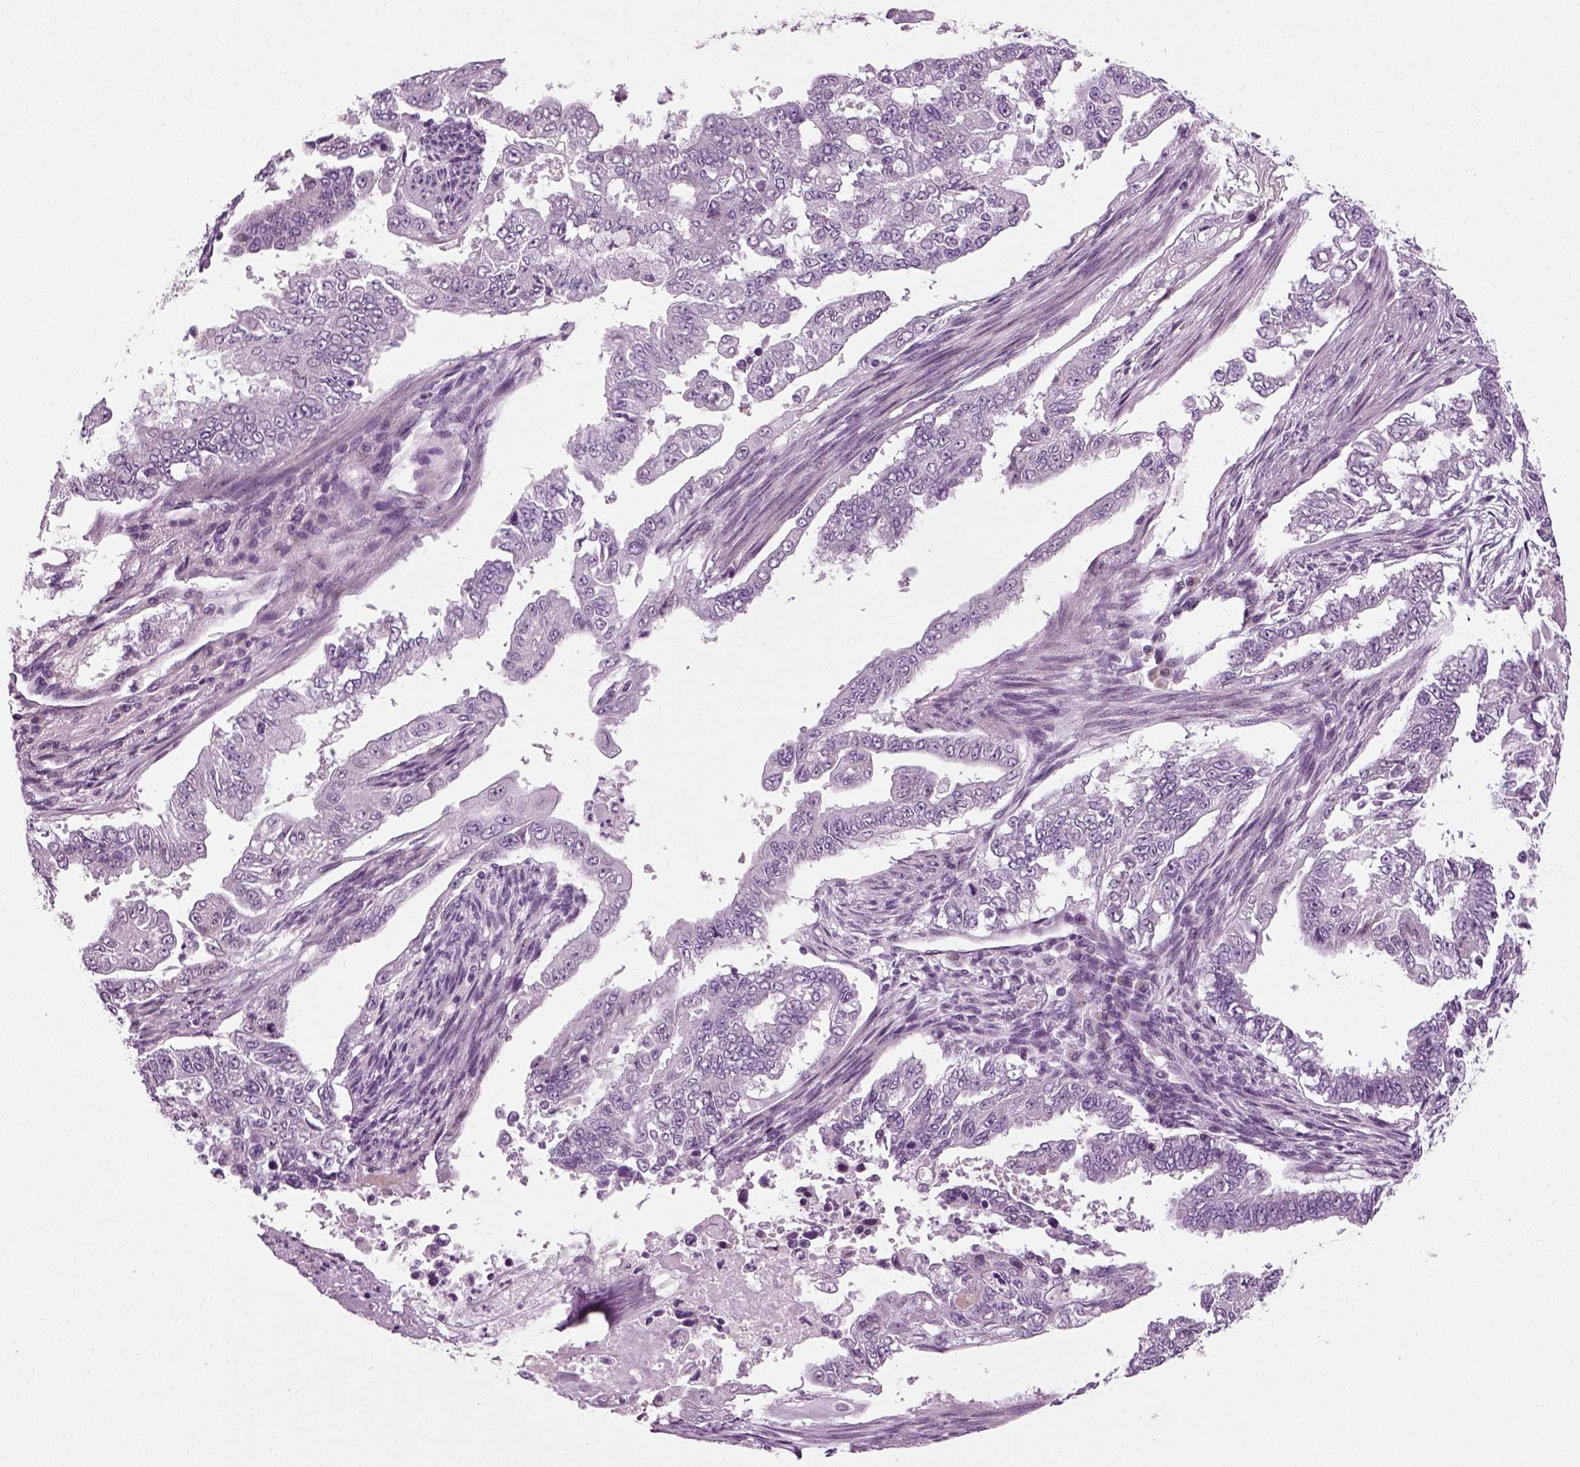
{"staining": {"intensity": "negative", "quantity": "none", "location": "none"}, "tissue": "endometrial cancer", "cell_type": "Tumor cells", "image_type": "cancer", "snomed": [{"axis": "morphology", "description": "Adenocarcinoma, NOS"}, {"axis": "topography", "description": "Uterus"}], "caption": "Immunohistochemistry photomicrograph of endometrial cancer (adenocarcinoma) stained for a protein (brown), which shows no positivity in tumor cells. Nuclei are stained in blue.", "gene": "SCG5", "patient": {"sex": "female", "age": 59}}